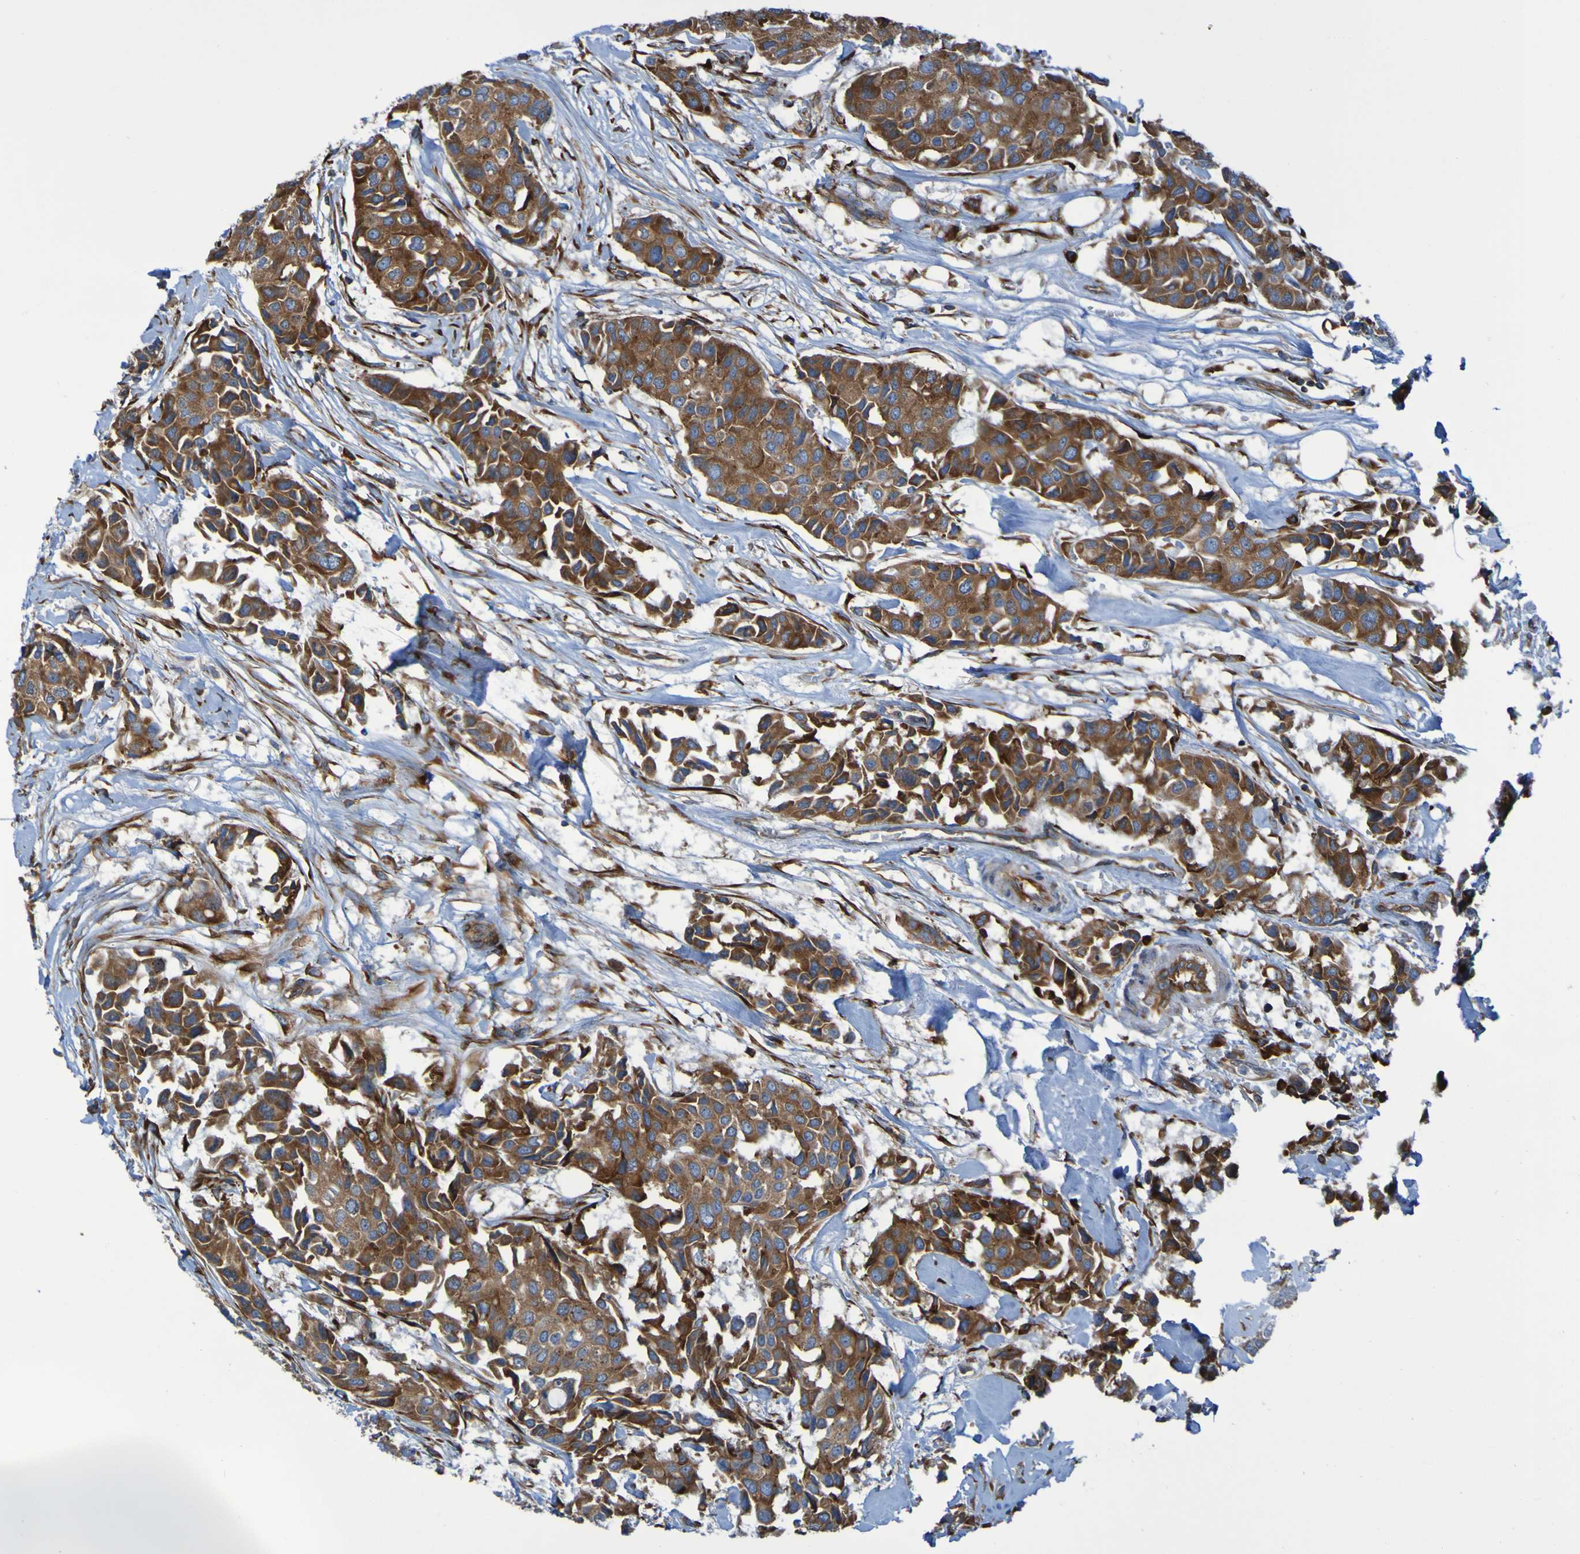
{"staining": {"intensity": "moderate", "quantity": ">75%", "location": "cytoplasmic/membranous"}, "tissue": "breast cancer", "cell_type": "Tumor cells", "image_type": "cancer", "snomed": [{"axis": "morphology", "description": "Duct carcinoma"}, {"axis": "topography", "description": "Breast"}], "caption": "IHC image of human breast cancer (intraductal carcinoma) stained for a protein (brown), which reveals medium levels of moderate cytoplasmic/membranous staining in approximately >75% of tumor cells.", "gene": "RPL10", "patient": {"sex": "female", "age": 80}}